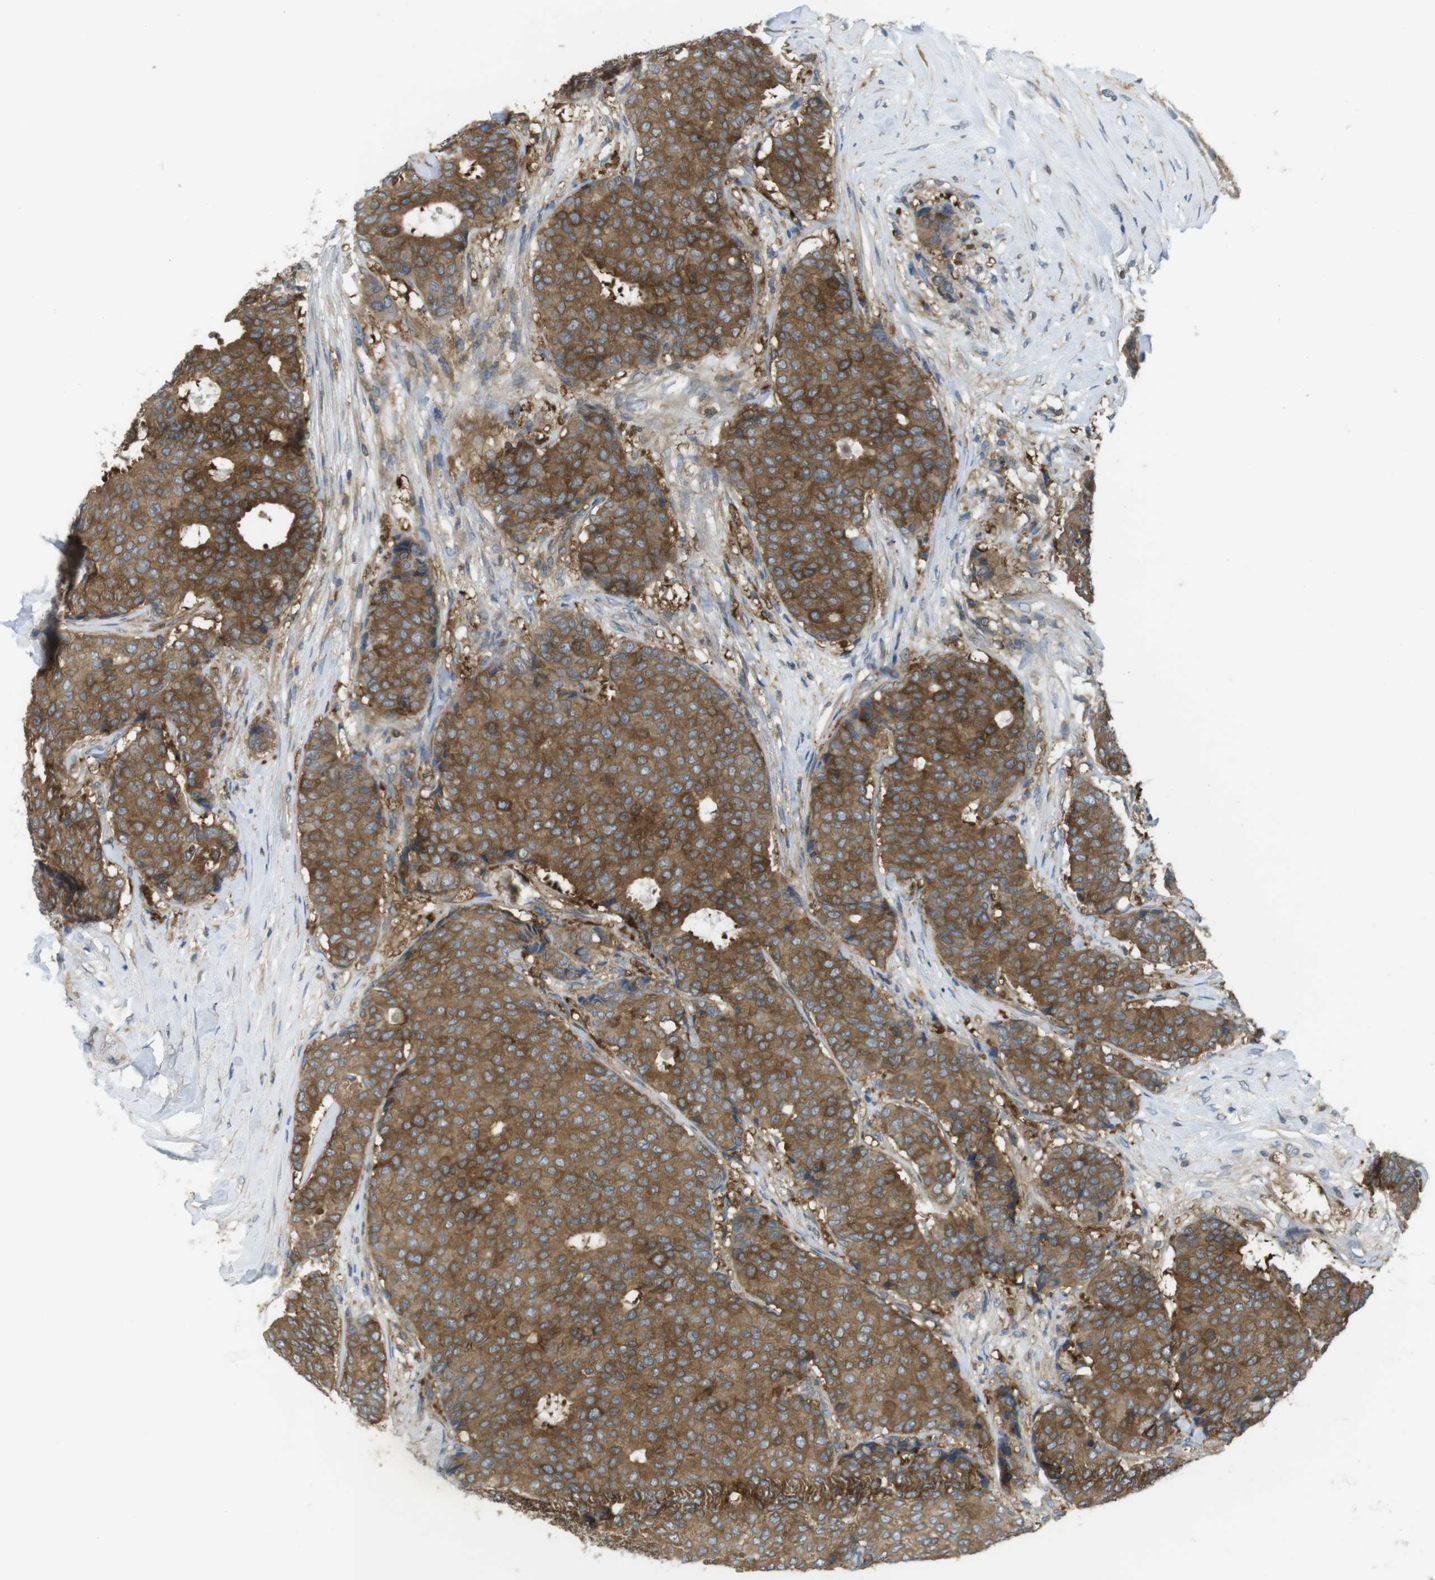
{"staining": {"intensity": "moderate", "quantity": ">75%", "location": "cytoplasmic/membranous"}, "tissue": "breast cancer", "cell_type": "Tumor cells", "image_type": "cancer", "snomed": [{"axis": "morphology", "description": "Duct carcinoma"}, {"axis": "topography", "description": "Breast"}], "caption": "A photomicrograph showing moderate cytoplasmic/membranous staining in about >75% of tumor cells in breast cancer, as visualized by brown immunohistochemical staining.", "gene": "MTHFD1", "patient": {"sex": "female", "age": 75}}